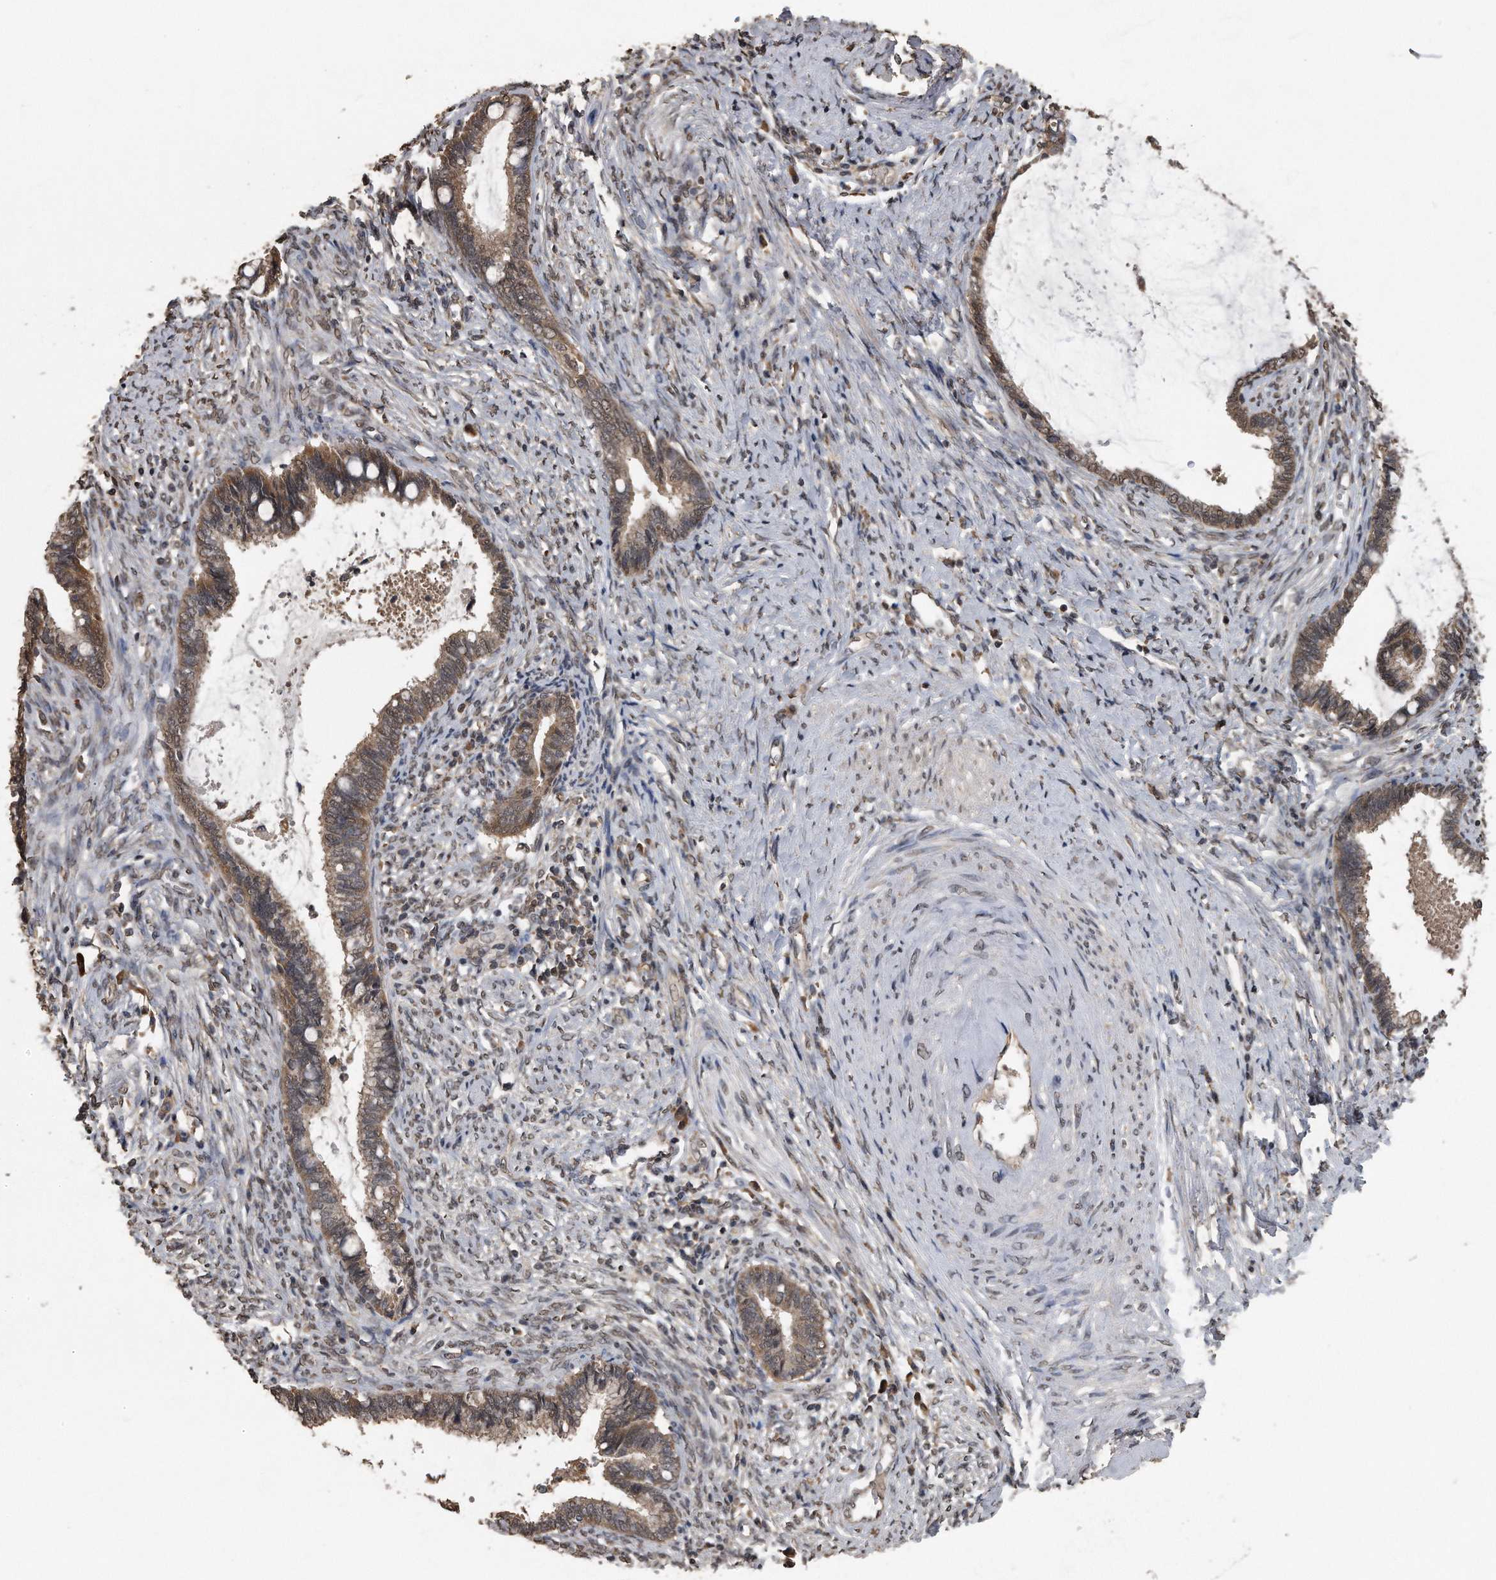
{"staining": {"intensity": "moderate", "quantity": ">75%", "location": "cytoplasmic/membranous"}, "tissue": "cervical cancer", "cell_type": "Tumor cells", "image_type": "cancer", "snomed": [{"axis": "morphology", "description": "Adenocarcinoma, NOS"}, {"axis": "topography", "description": "Cervix"}], "caption": "A brown stain highlights moderate cytoplasmic/membranous staining of a protein in human cervical cancer (adenocarcinoma) tumor cells.", "gene": "CRYZL1", "patient": {"sex": "female", "age": 44}}